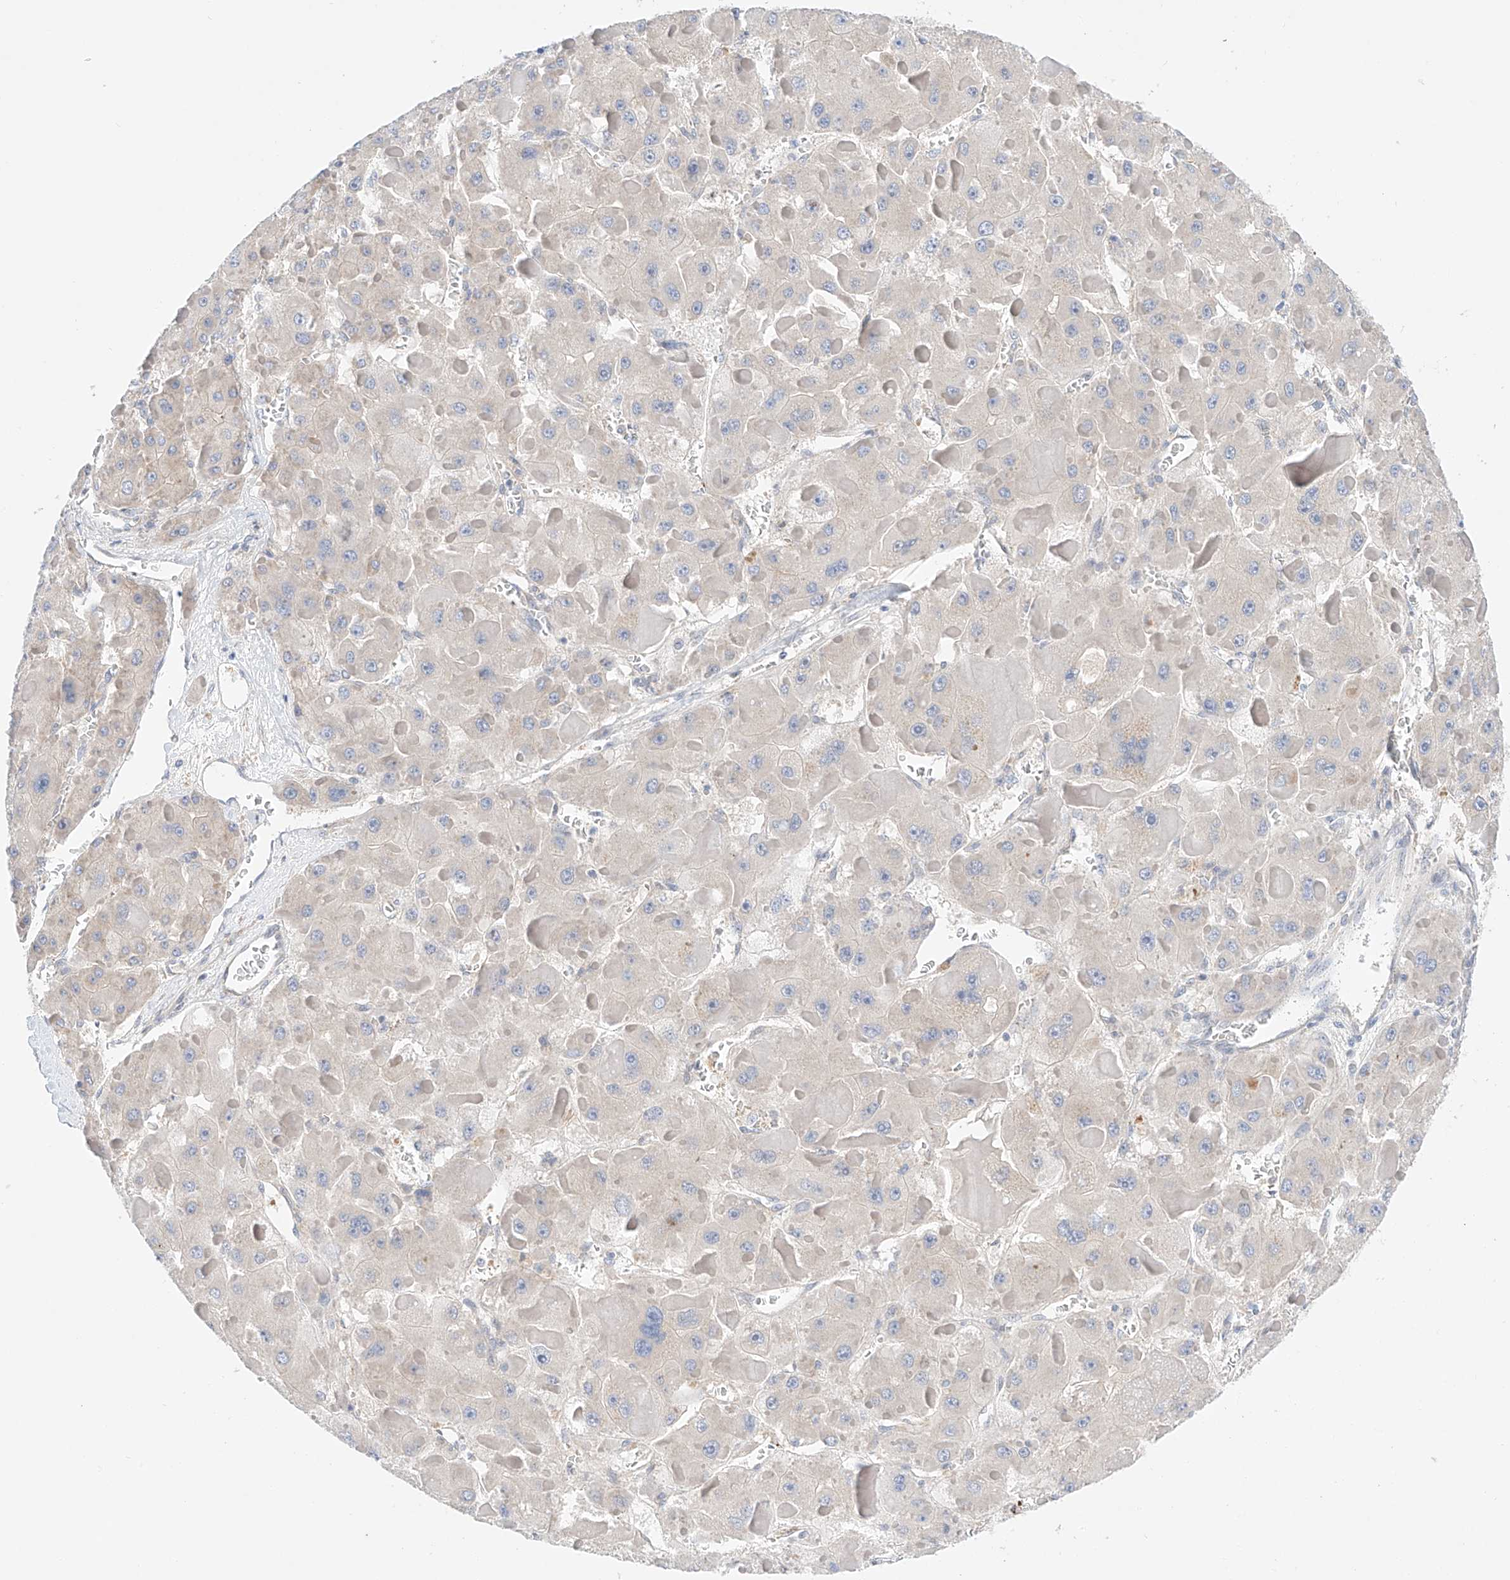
{"staining": {"intensity": "negative", "quantity": "none", "location": "none"}, "tissue": "liver cancer", "cell_type": "Tumor cells", "image_type": "cancer", "snomed": [{"axis": "morphology", "description": "Carcinoma, Hepatocellular, NOS"}, {"axis": "topography", "description": "Liver"}], "caption": "The immunohistochemistry (IHC) histopathology image has no significant positivity in tumor cells of hepatocellular carcinoma (liver) tissue. Brightfield microscopy of IHC stained with DAB (brown) and hematoxylin (blue), captured at high magnification.", "gene": "PGGT1B", "patient": {"sex": "female", "age": 73}}